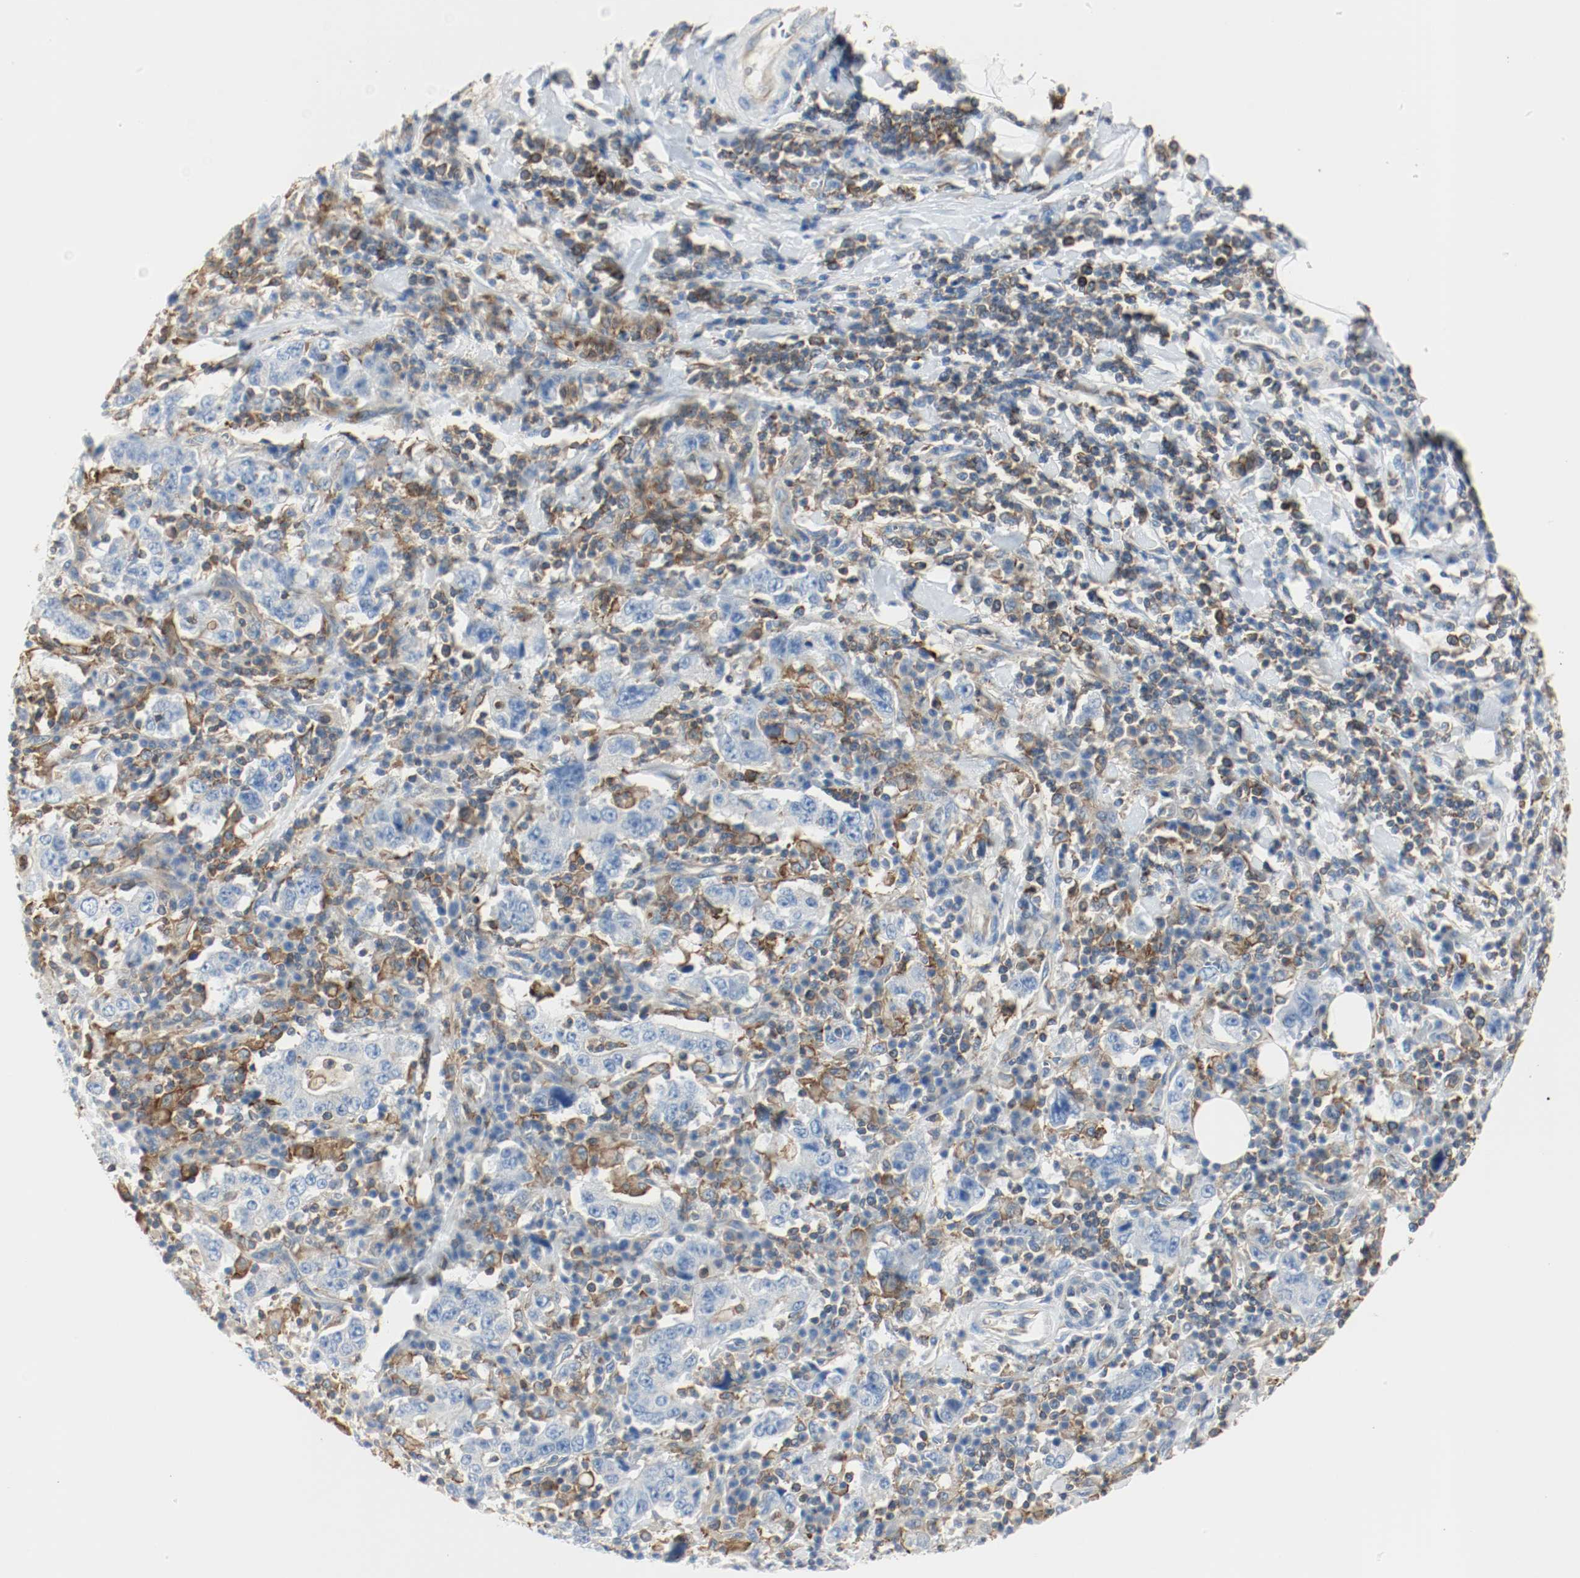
{"staining": {"intensity": "negative", "quantity": "none", "location": "none"}, "tissue": "stomach cancer", "cell_type": "Tumor cells", "image_type": "cancer", "snomed": [{"axis": "morphology", "description": "Normal tissue, NOS"}, {"axis": "morphology", "description": "Adenocarcinoma, NOS"}, {"axis": "topography", "description": "Stomach, upper"}, {"axis": "topography", "description": "Stomach"}], "caption": "There is no significant staining in tumor cells of stomach adenocarcinoma. (DAB (3,3'-diaminobenzidine) immunohistochemistry, high magnification).", "gene": "ARPC1B", "patient": {"sex": "male", "age": 59}}